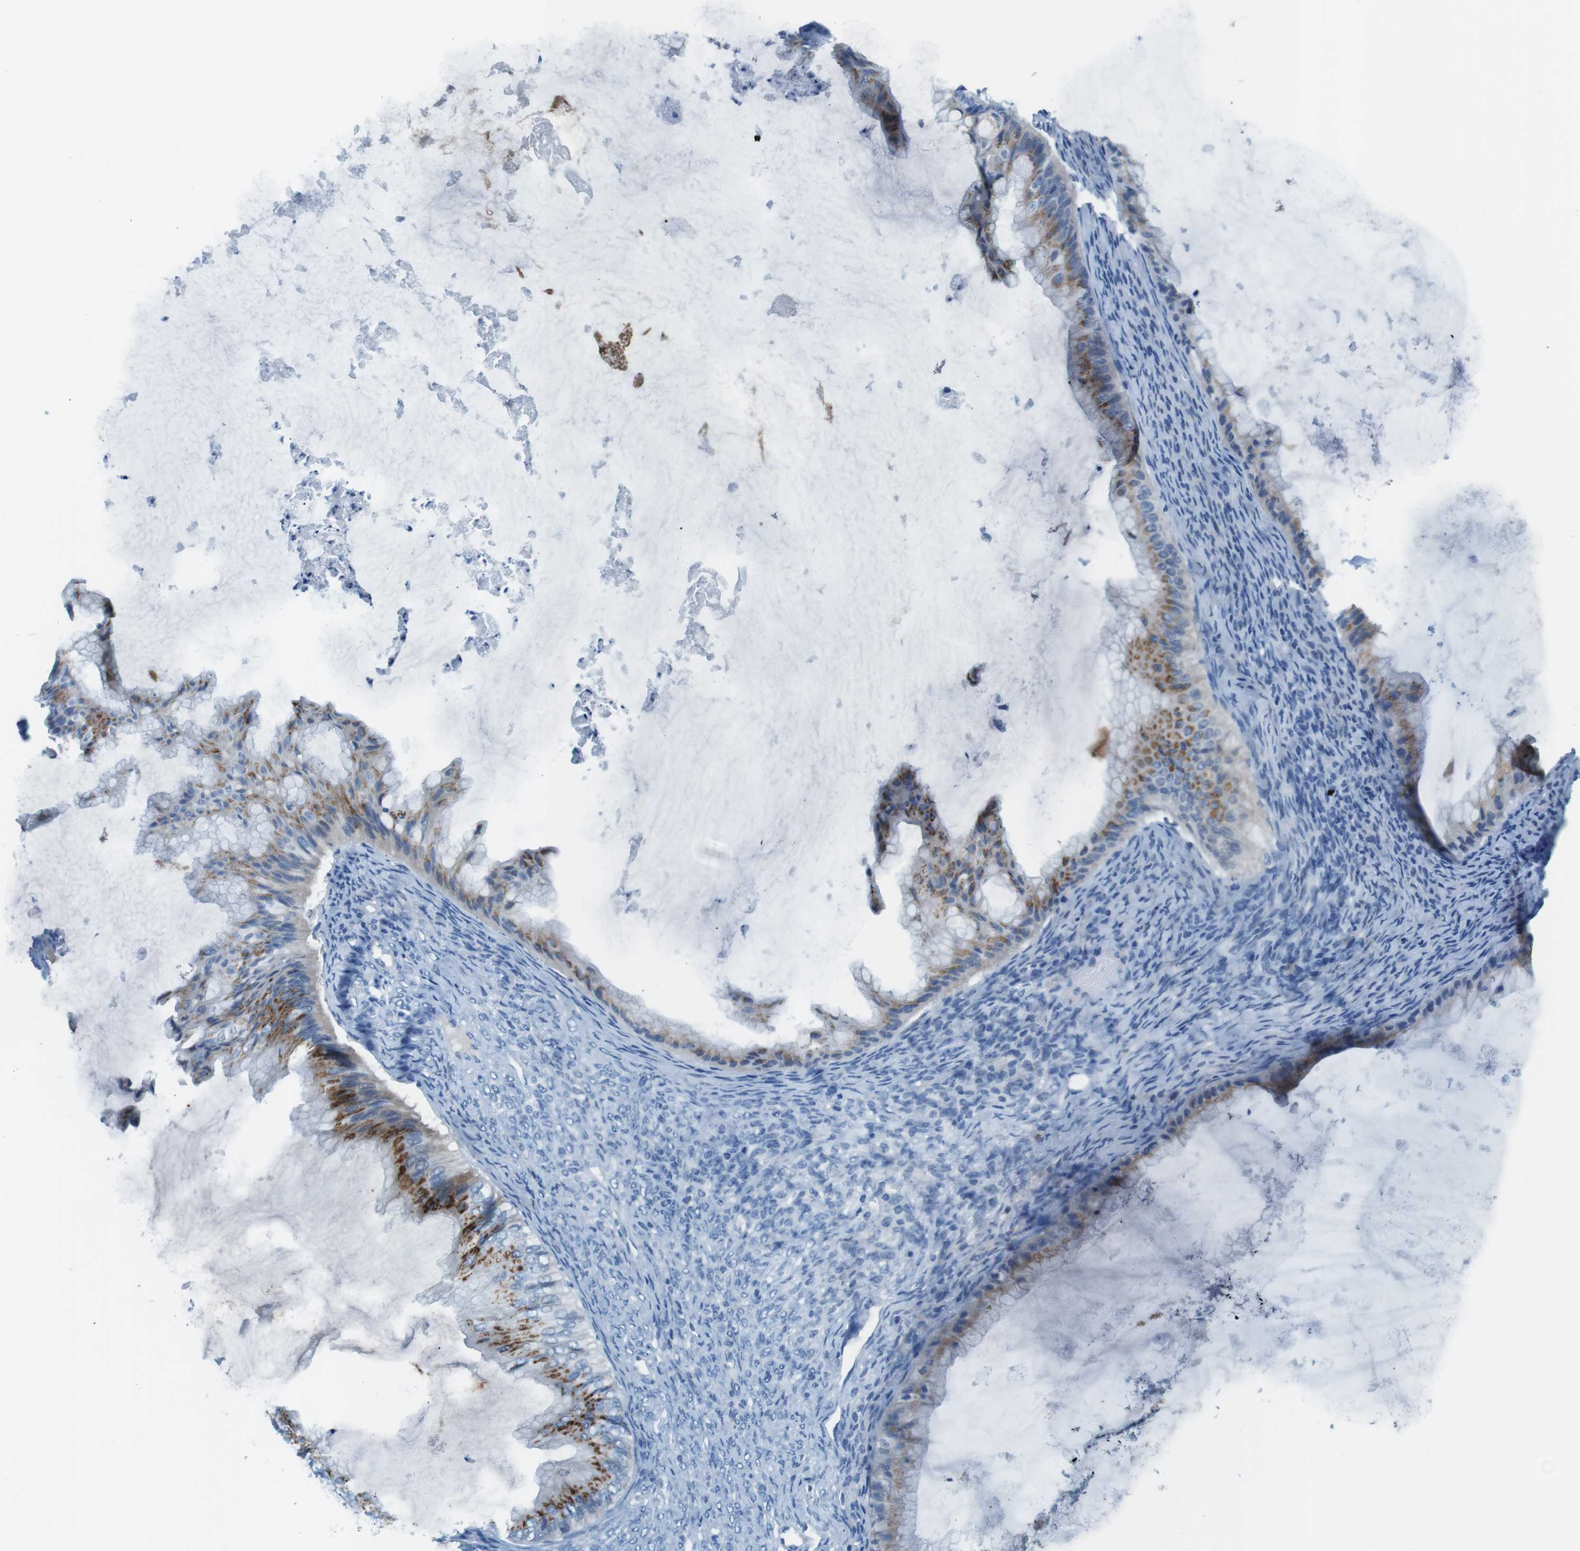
{"staining": {"intensity": "strong", "quantity": ">75%", "location": "cytoplasmic/membranous"}, "tissue": "ovarian cancer", "cell_type": "Tumor cells", "image_type": "cancer", "snomed": [{"axis": "morphology", "description": "Cystadenocarcinoma, mucinous, NOS"}, {"axis": "topography", "description": "Ovary"}], "caption": "A photomicrograph showing strong cytoplasmic/membranous positivity in about >75% of tumor cells in ovarian mucinous cystadenocarcinoma, as visualized by brown immunohistochemical staining.", "gene": "SLC35A3", "patient": {"sex": "female", "age": 61}}